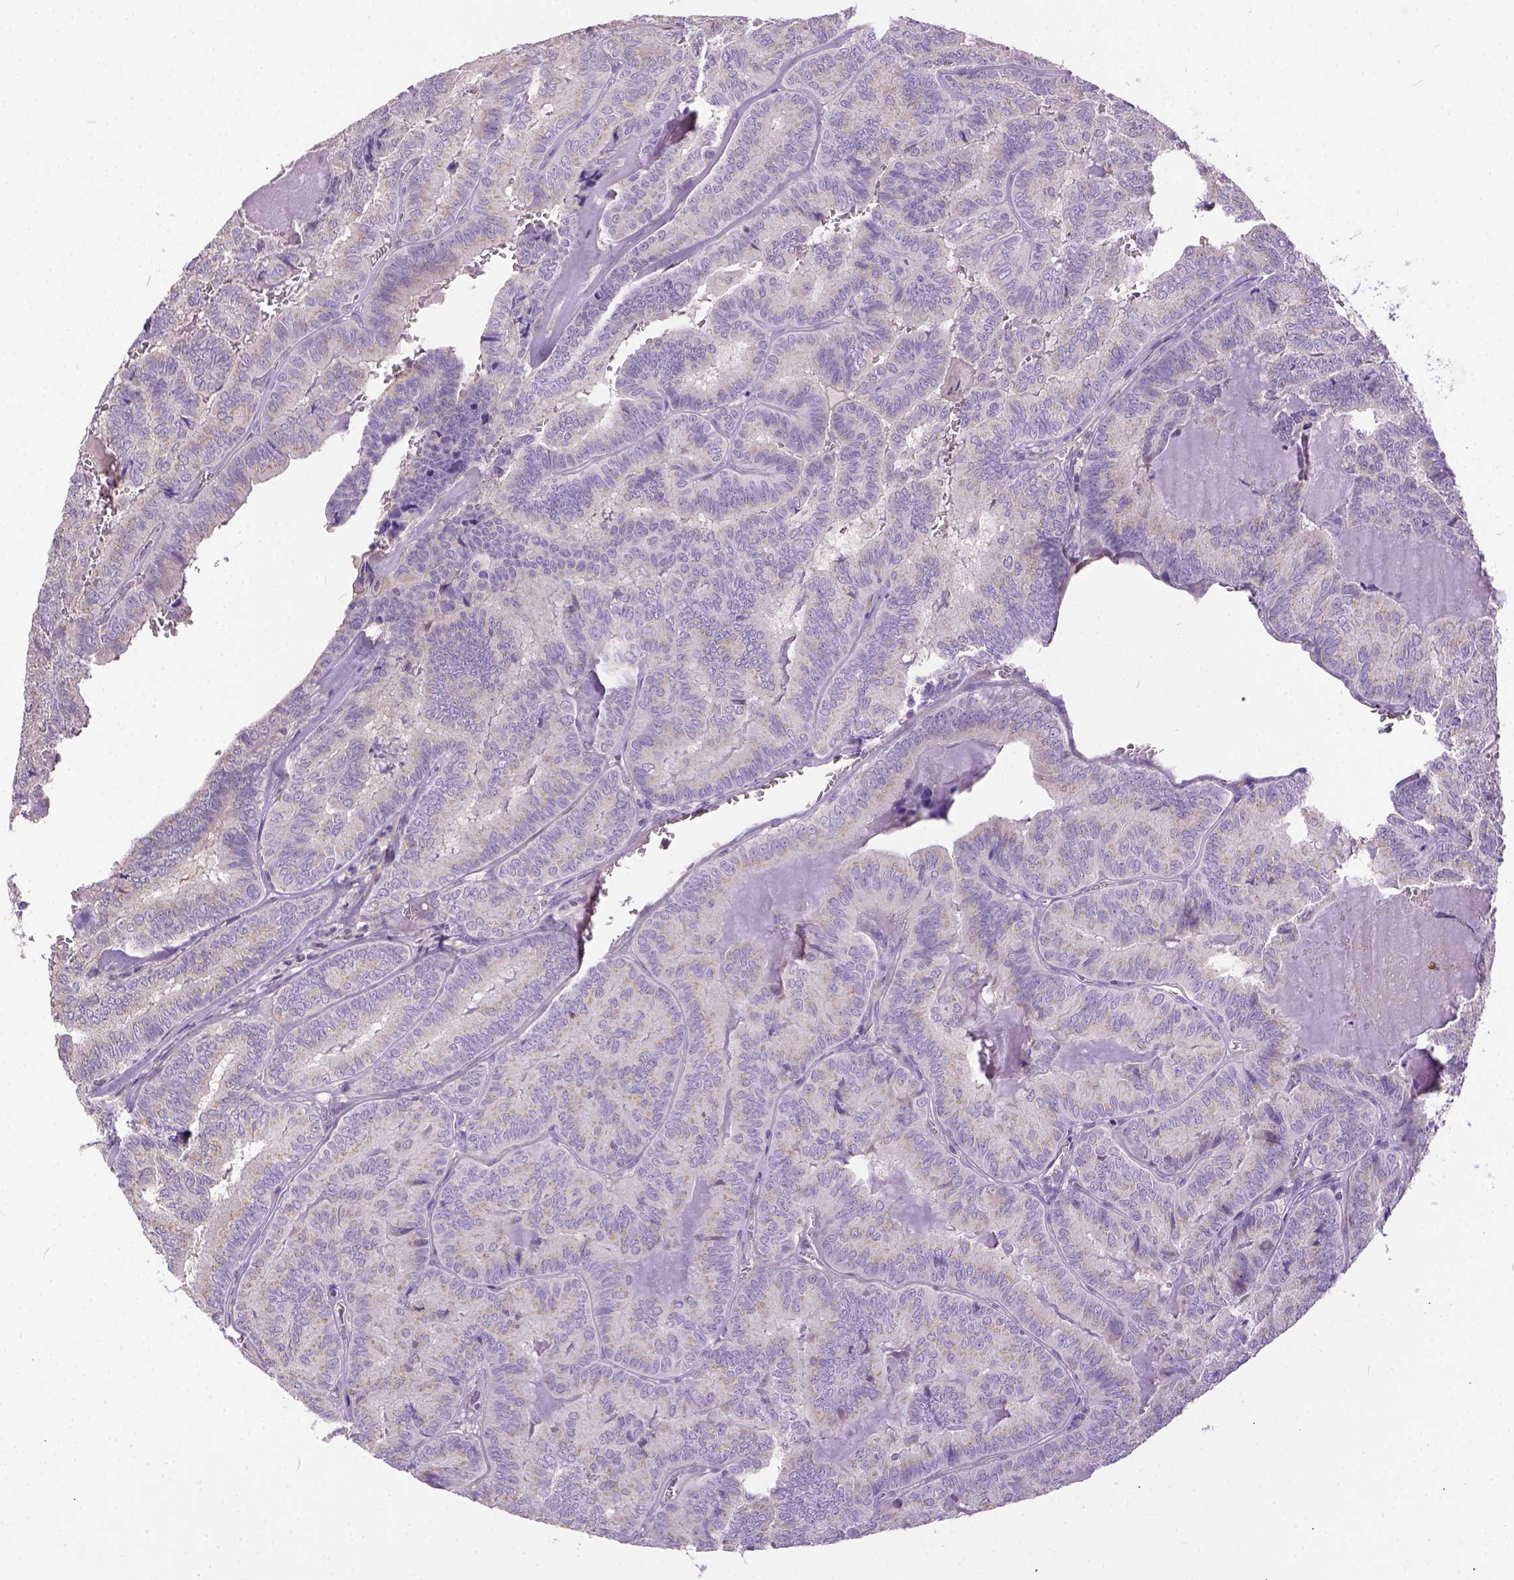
{"staining": {"intensity": "negative", "quantity": "none", "location": "none"}, "tissue": "thyroid cancer", "cell_type": "Tumor cells", "image_type": "cancer", "snomed": [{"axis": "morphology", "description": "Papillary adenocarcinoma, NOS"}, {"axis": "topography", "description": "Thyroid gland"}], "caption": "Immunohistochemistry (IHC) of papillary adenocarcinoma (thyroid) exhibits no staining in tumor cells.", "gene": "BANF2", "patient": {"sex": "female", "age": 75}}